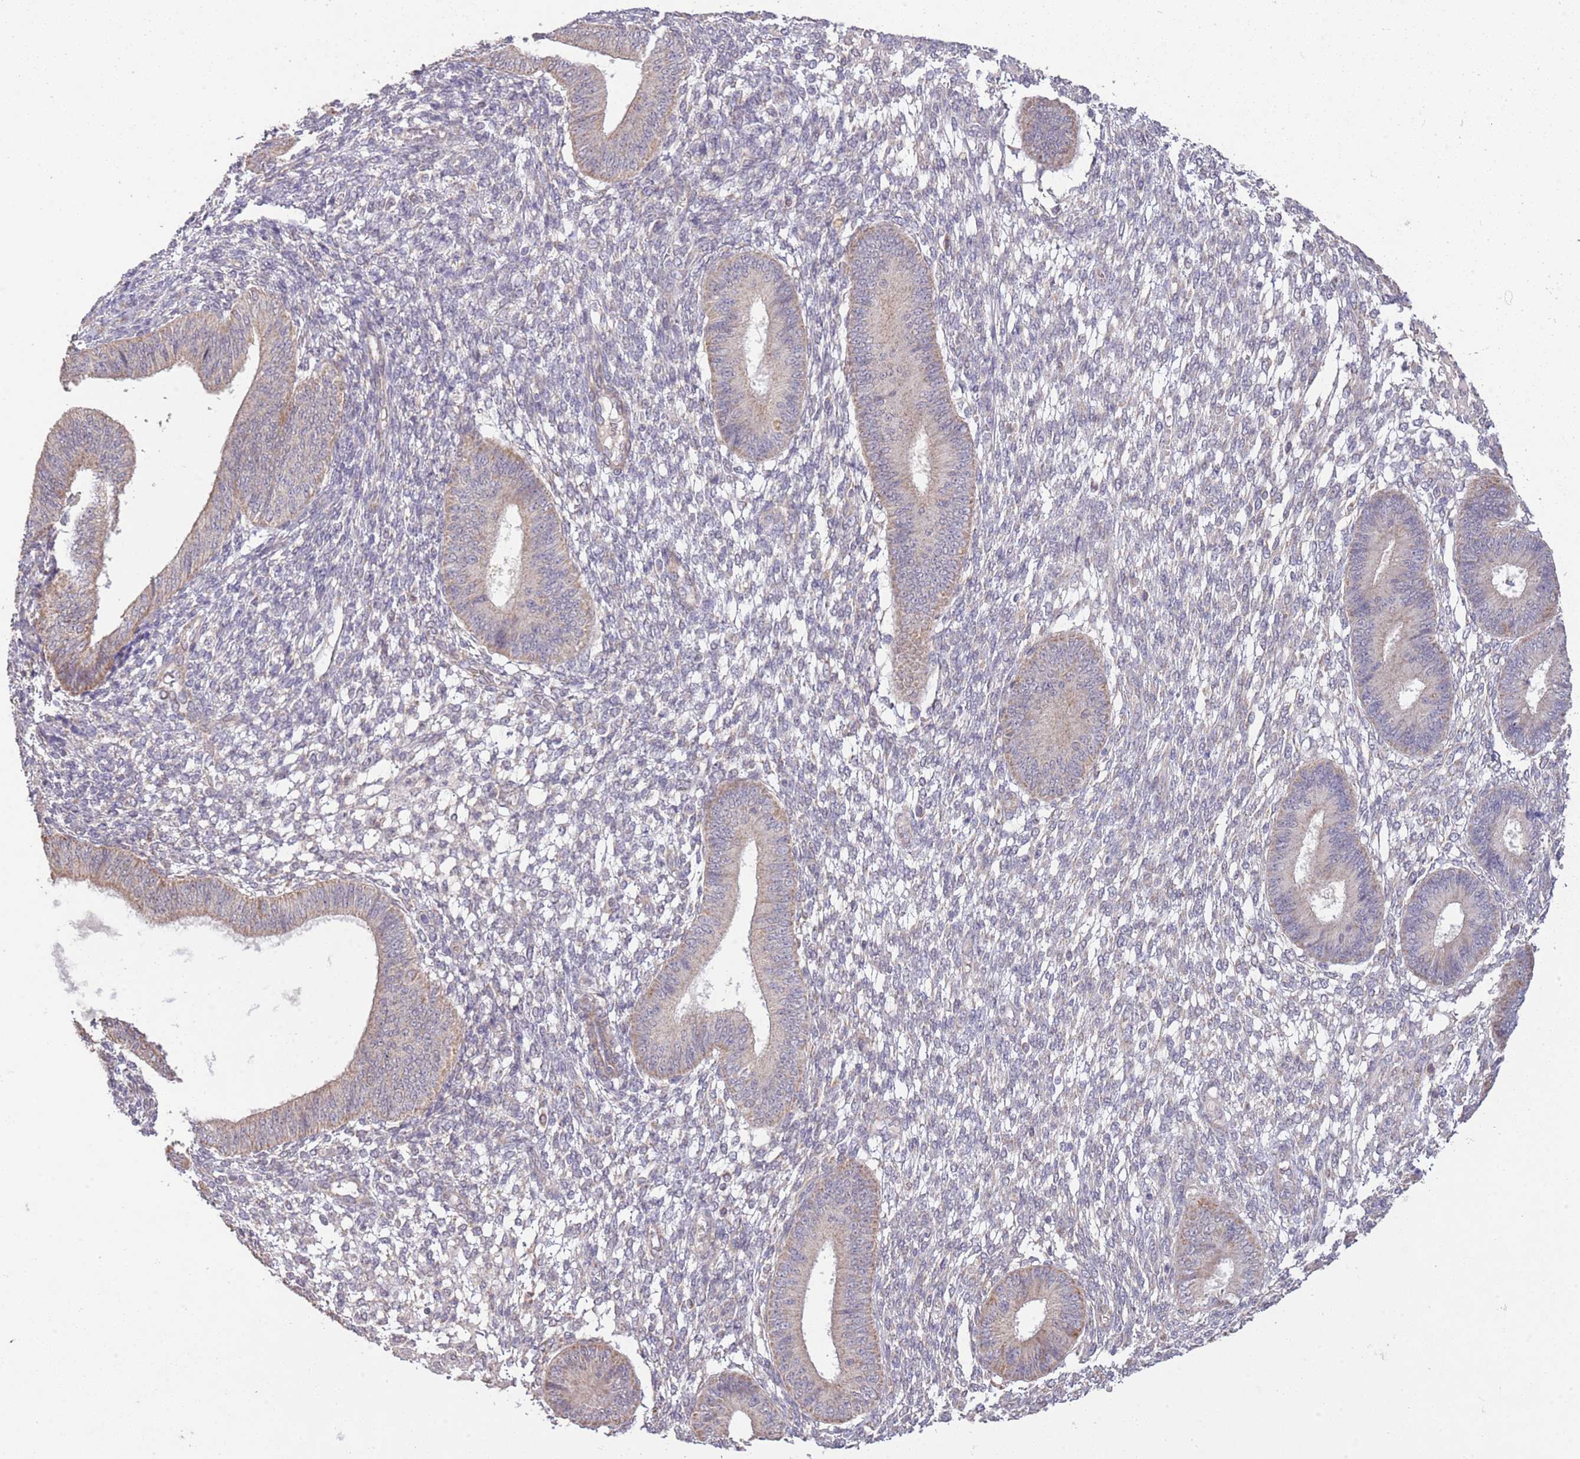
{"staining": {"intensity": "negative", "quantity": "none", "location": "none"}, "tissue": "endometrium", "cell_type": "Cells in endometrial stroma", "image_type": "normal", "snomed": [{"axis": "morphology", "description": "Normal tissue, NOS"}, {"axis": "topography", "description": "Endometrium"}], "caption": "This is a image of IHC staining of normal endometrium, which shows no staining in cells in endometrial stroma. (IHC, brightfield microscopy, high magnification).", "gene": "IVD", "patient": {"sex": "female", "age": 49}}